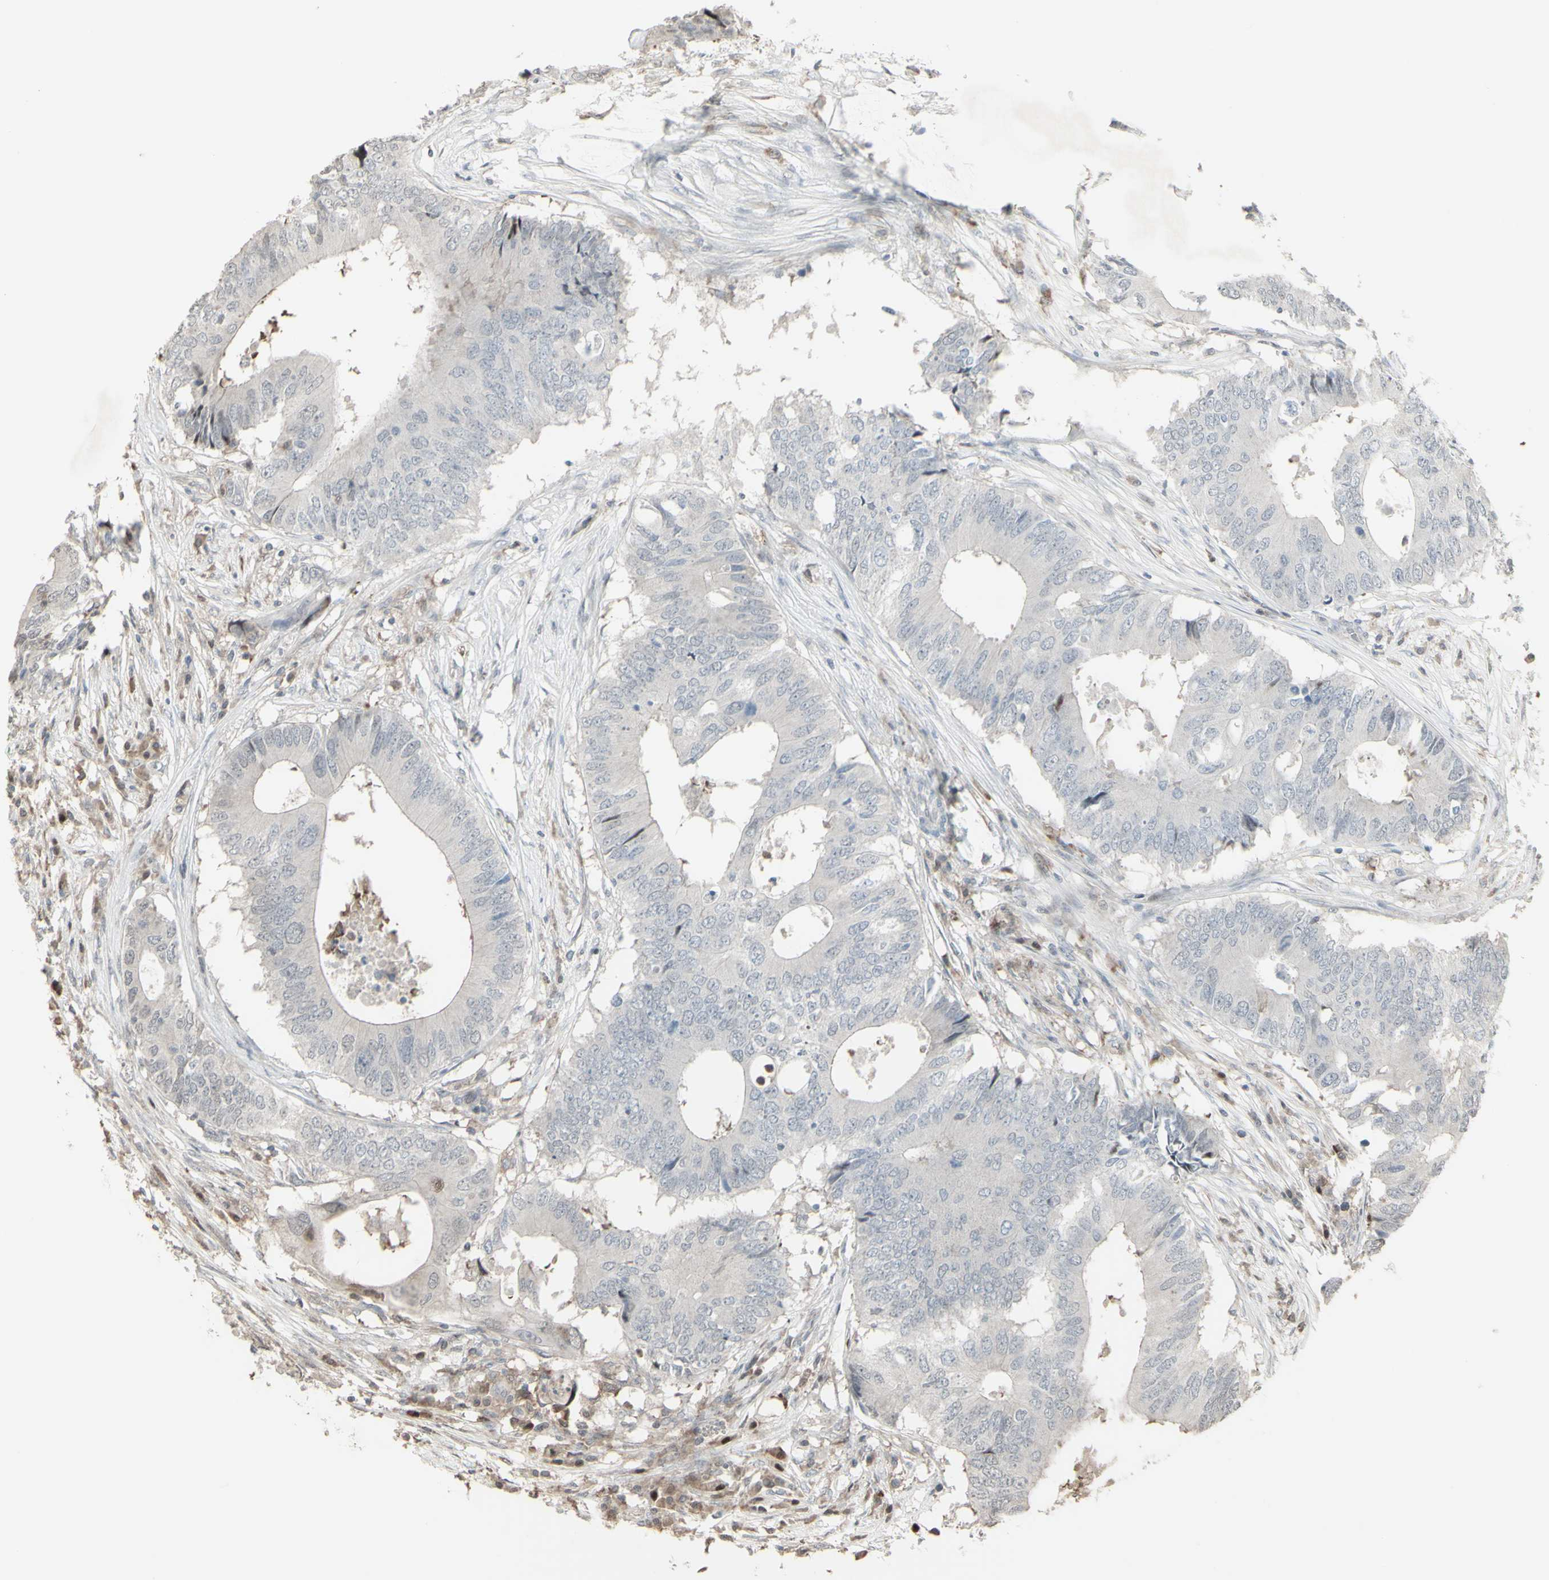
{"staining": {"intensity": "negative", "quantity": "none", "location": "none"}, "tissue": "colorectal cancer", "cell_type": "Tumor cells", "image_type": "cancer", "snomed": [{"axis": "morphology", "description": "Adenocarcinoma, NOS"}, {"axis": "topography", "description": "Colon"}], "caption": "Immunohistochemistry (IHC) image of colorectal adenocarcinoma stained for a protein (brown), which shows no positivity in tumor cells.", "gene": "CD33", "patient": {"sex": "male", "age": 71}}